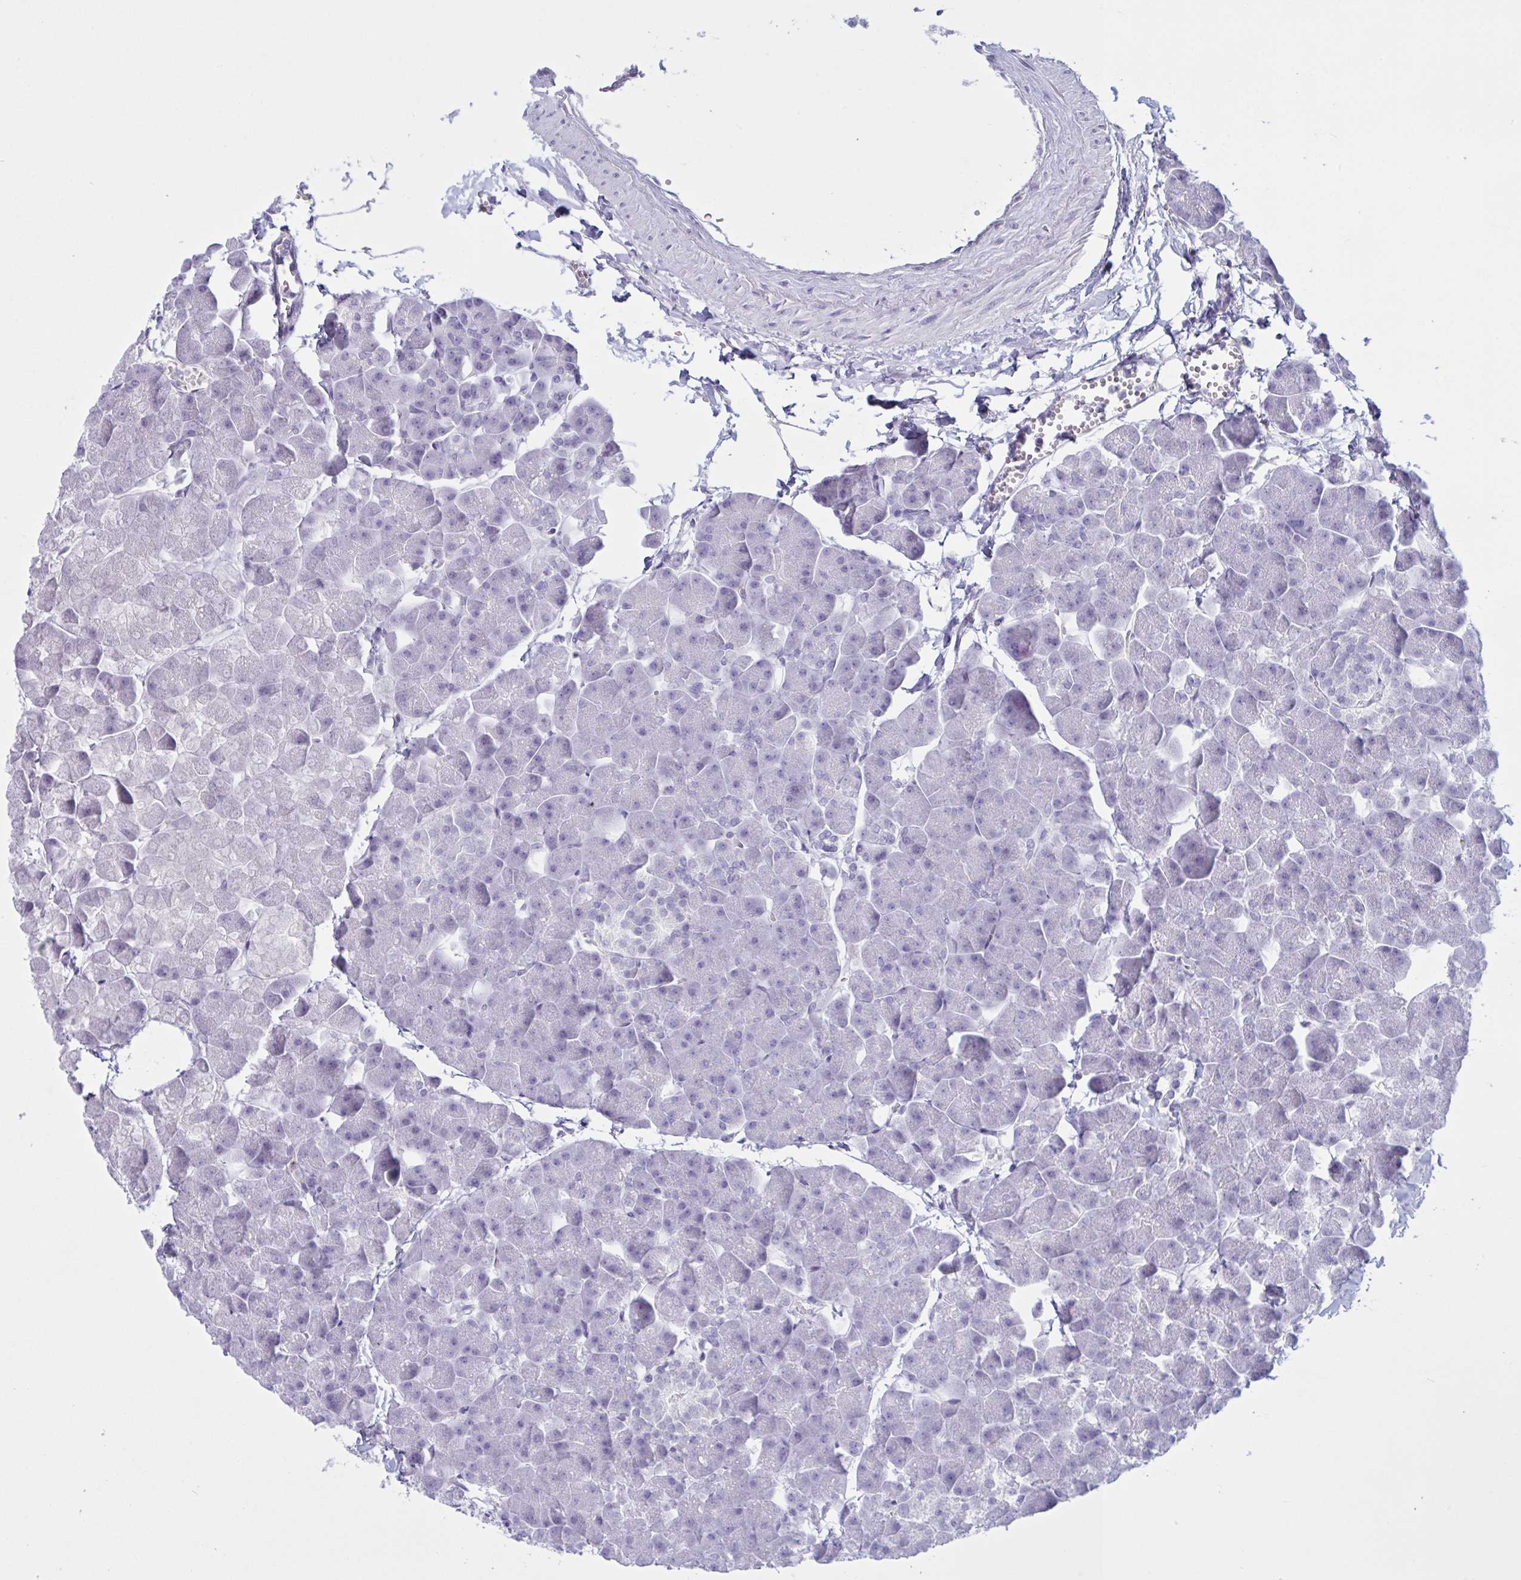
{"staining": {"intensity": "negative", "quantity": "none", "location": "none"}, "tissue": "pancreas", "cell_type": "Exocrine glandular cells", "image_type": "normal", "snomed": [{"axis": "morphology", "description": "Normal tissue, NOS"}, {"axis": "topography", "description": "Pancreas"}], "caption": "DAB (3,3'-diaminobenzidine) immunohistochemical staining of unremarkable human pancreas demonstrates no significant positivity in exocrine glandular cells. Nuclei are stained in blue.", "gene": "XCL1", "patient": {"sex": "male", "age": 35}}